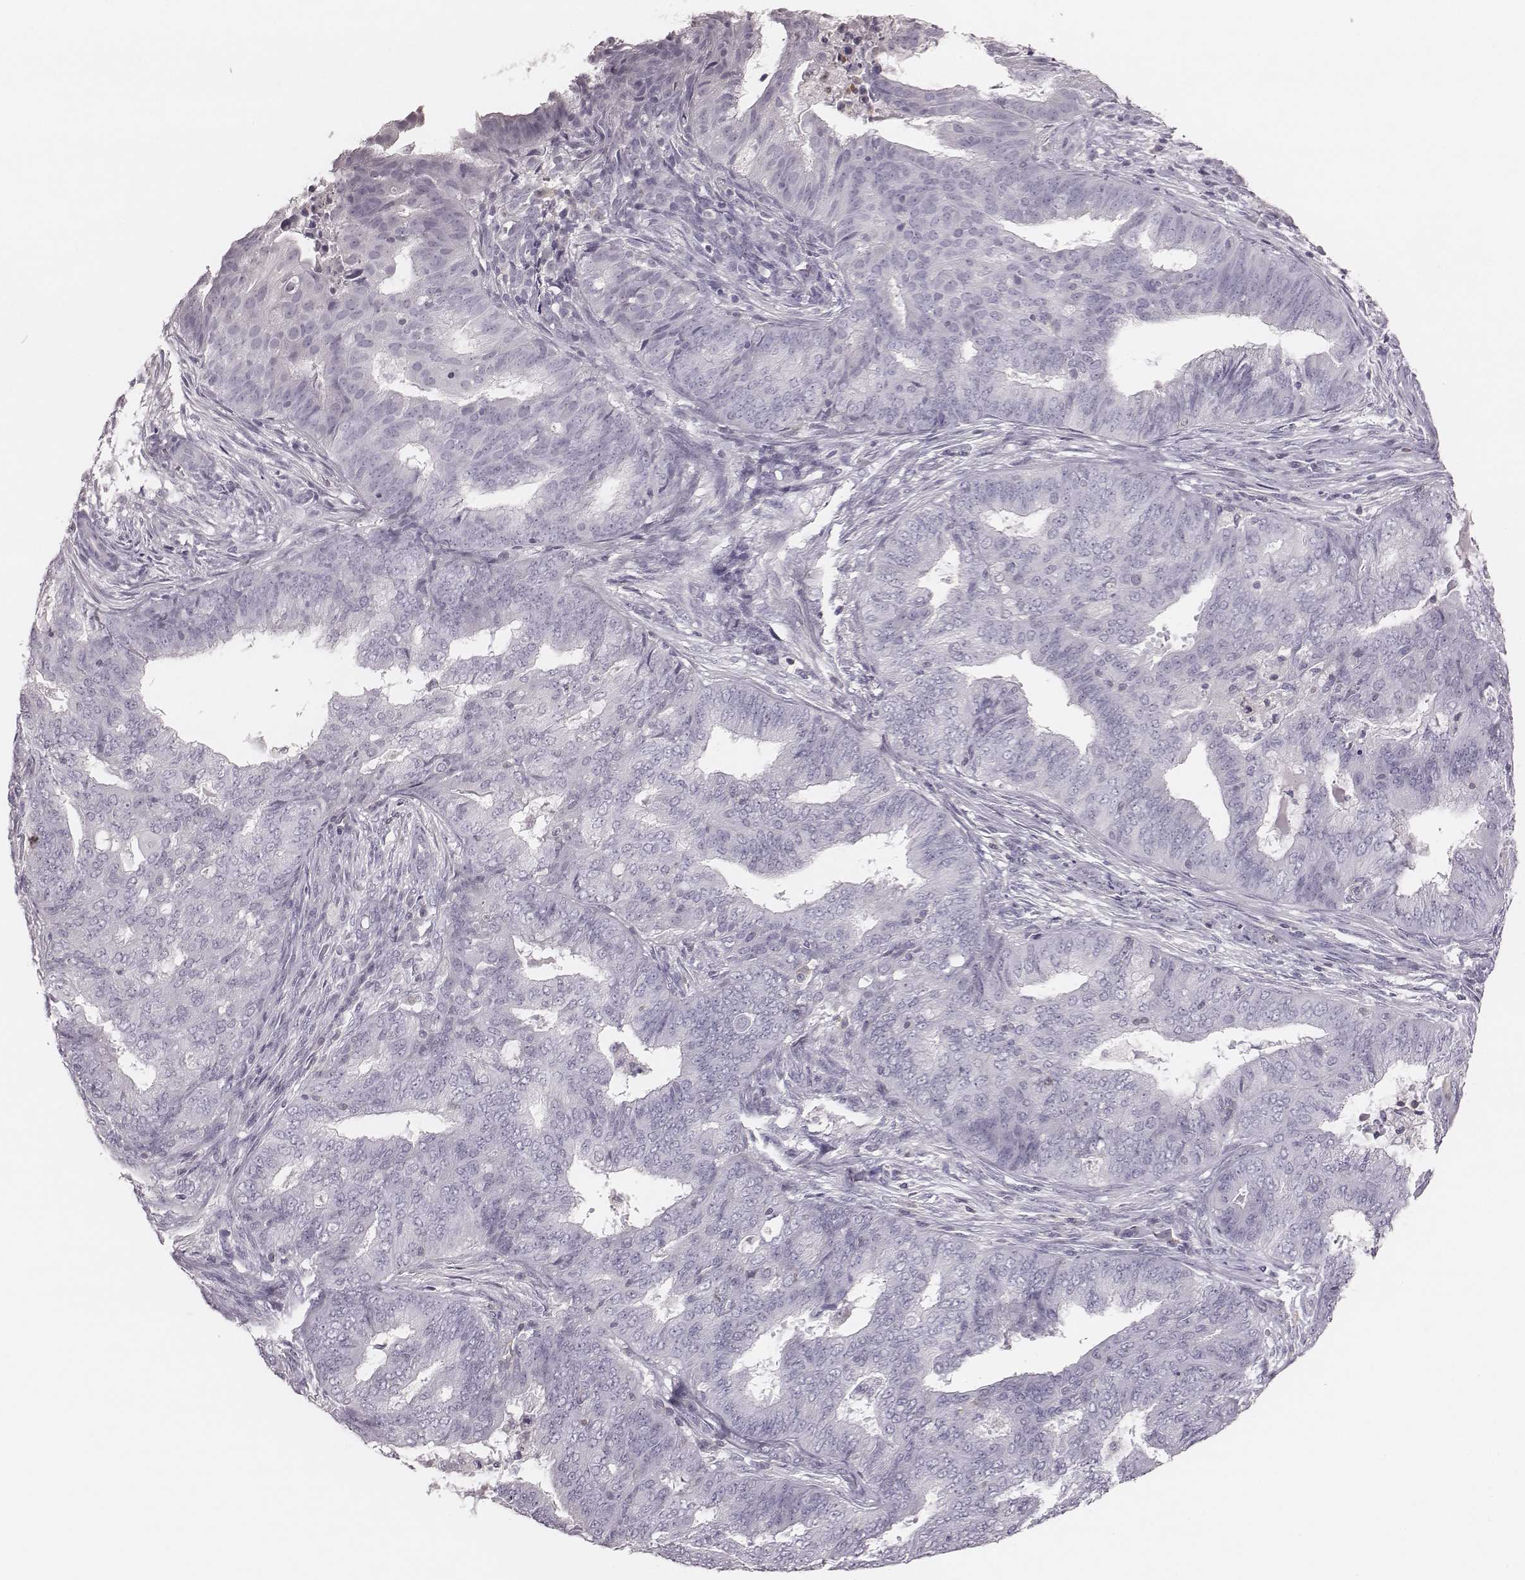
{"staining": {"intensity": "negative", "quantity": "none", "location": "none"}, "tissue": "endometrial cancer", "cell_type": "Tumor cells", "image_type": "cancer", "snomed": [{"axis": "morphology", "description": "Adenocarcinoma, NOS"}, {"axis": "topography", "description": "Endometrium"}], "caption": "IHC of endometrial cancer demonstrates no positivity in tumor cells.", "gene": "ZNF365", "patient": {"sex": "female", "age": 62}}